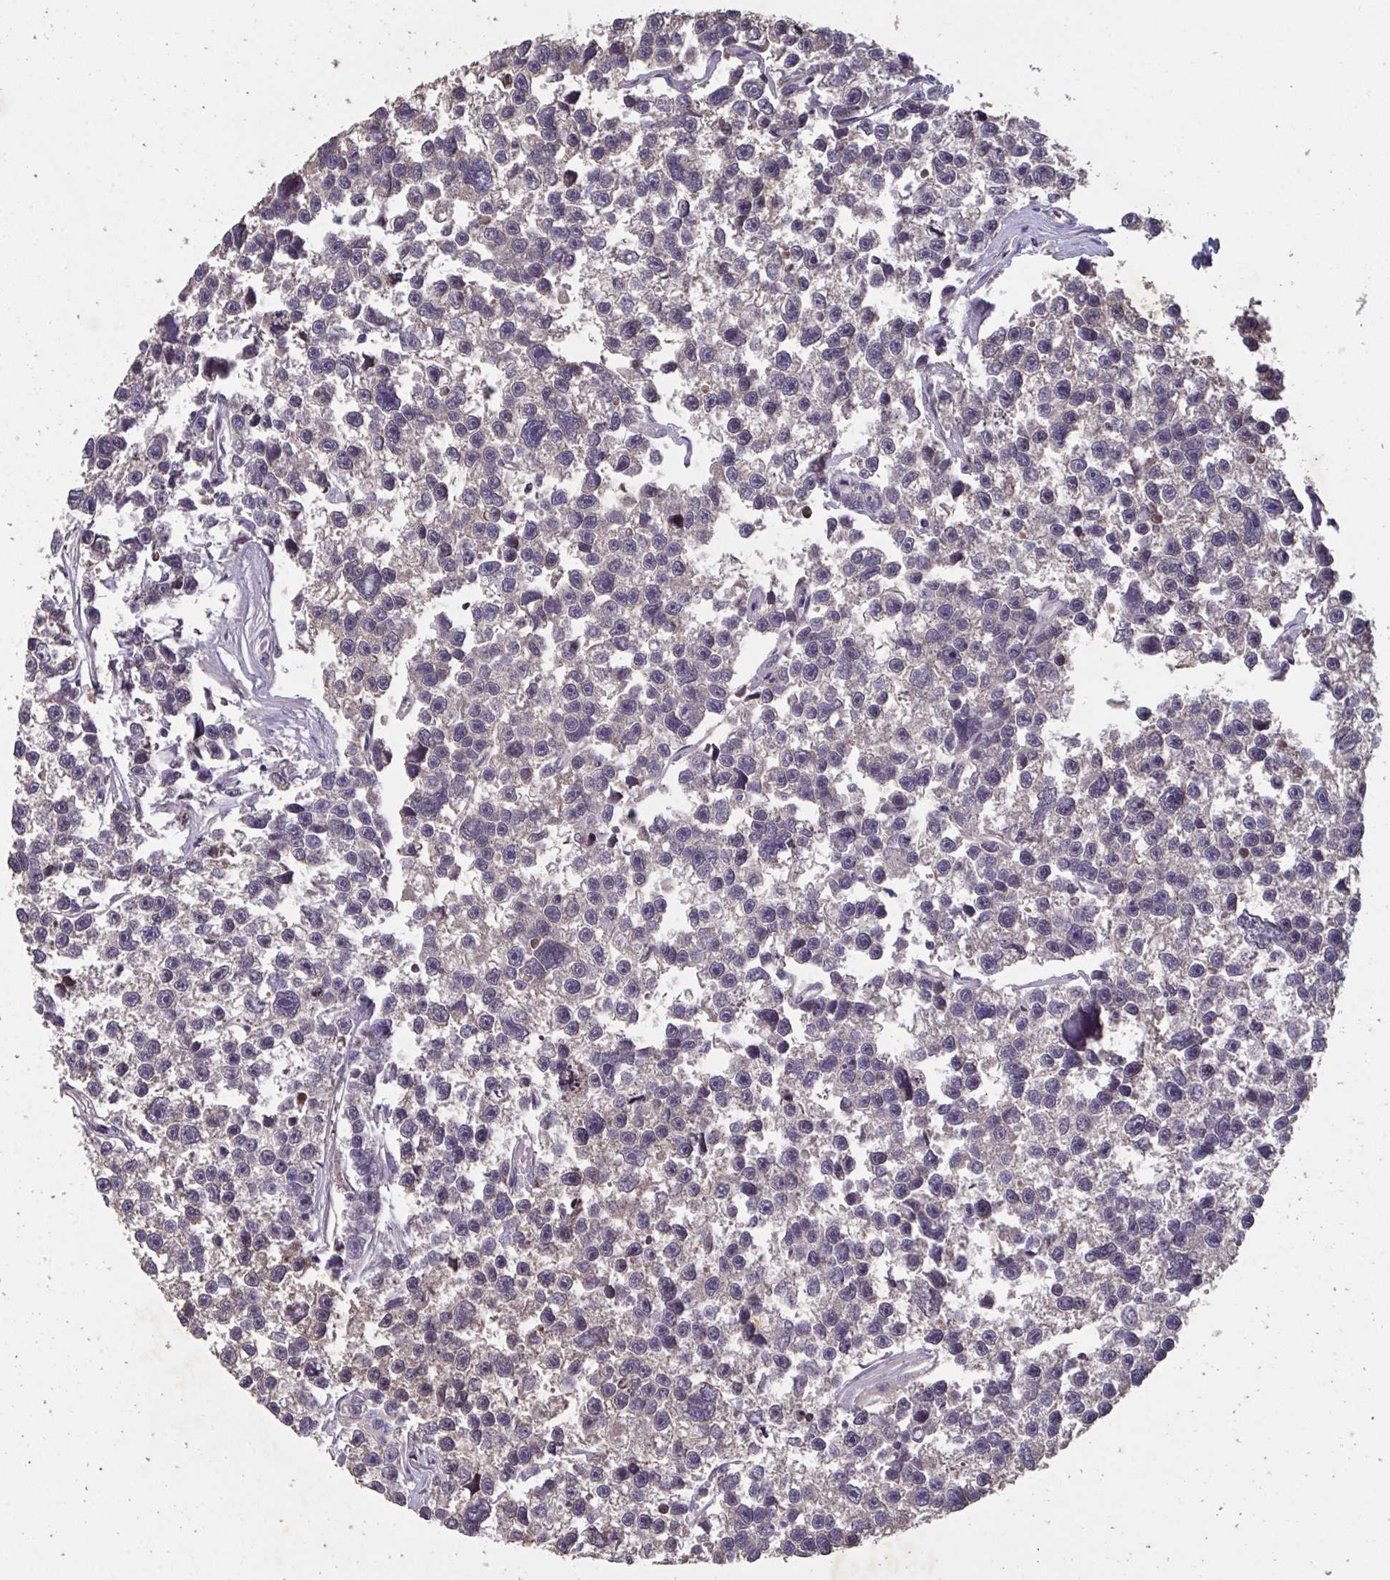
{"staining": {"intensity": "negative", "quantity": "none", "location": "none"}, "tissue": "testis cancer", "cell_type": "Tumor cells", "image_type": "cancer", "snomed": [{"axis": "morphology", "description": "Seminoma, NOS"}, {"axis": "topography", "description": "Testis"}], "caption": "High power microscopy photomicrograph of an immunohistochemistry (IHC) histopathology image of seminoma (testis), revealing no significant positivity in tumor cells. Brightfield microscopy of IHC stained with DAB (3,3'-diaminobenzidine) (brown) and hematoxylin (blue), captured at high magnification.", "gene": "PELI2", "patient": {"sex": "male", "age": 26}}